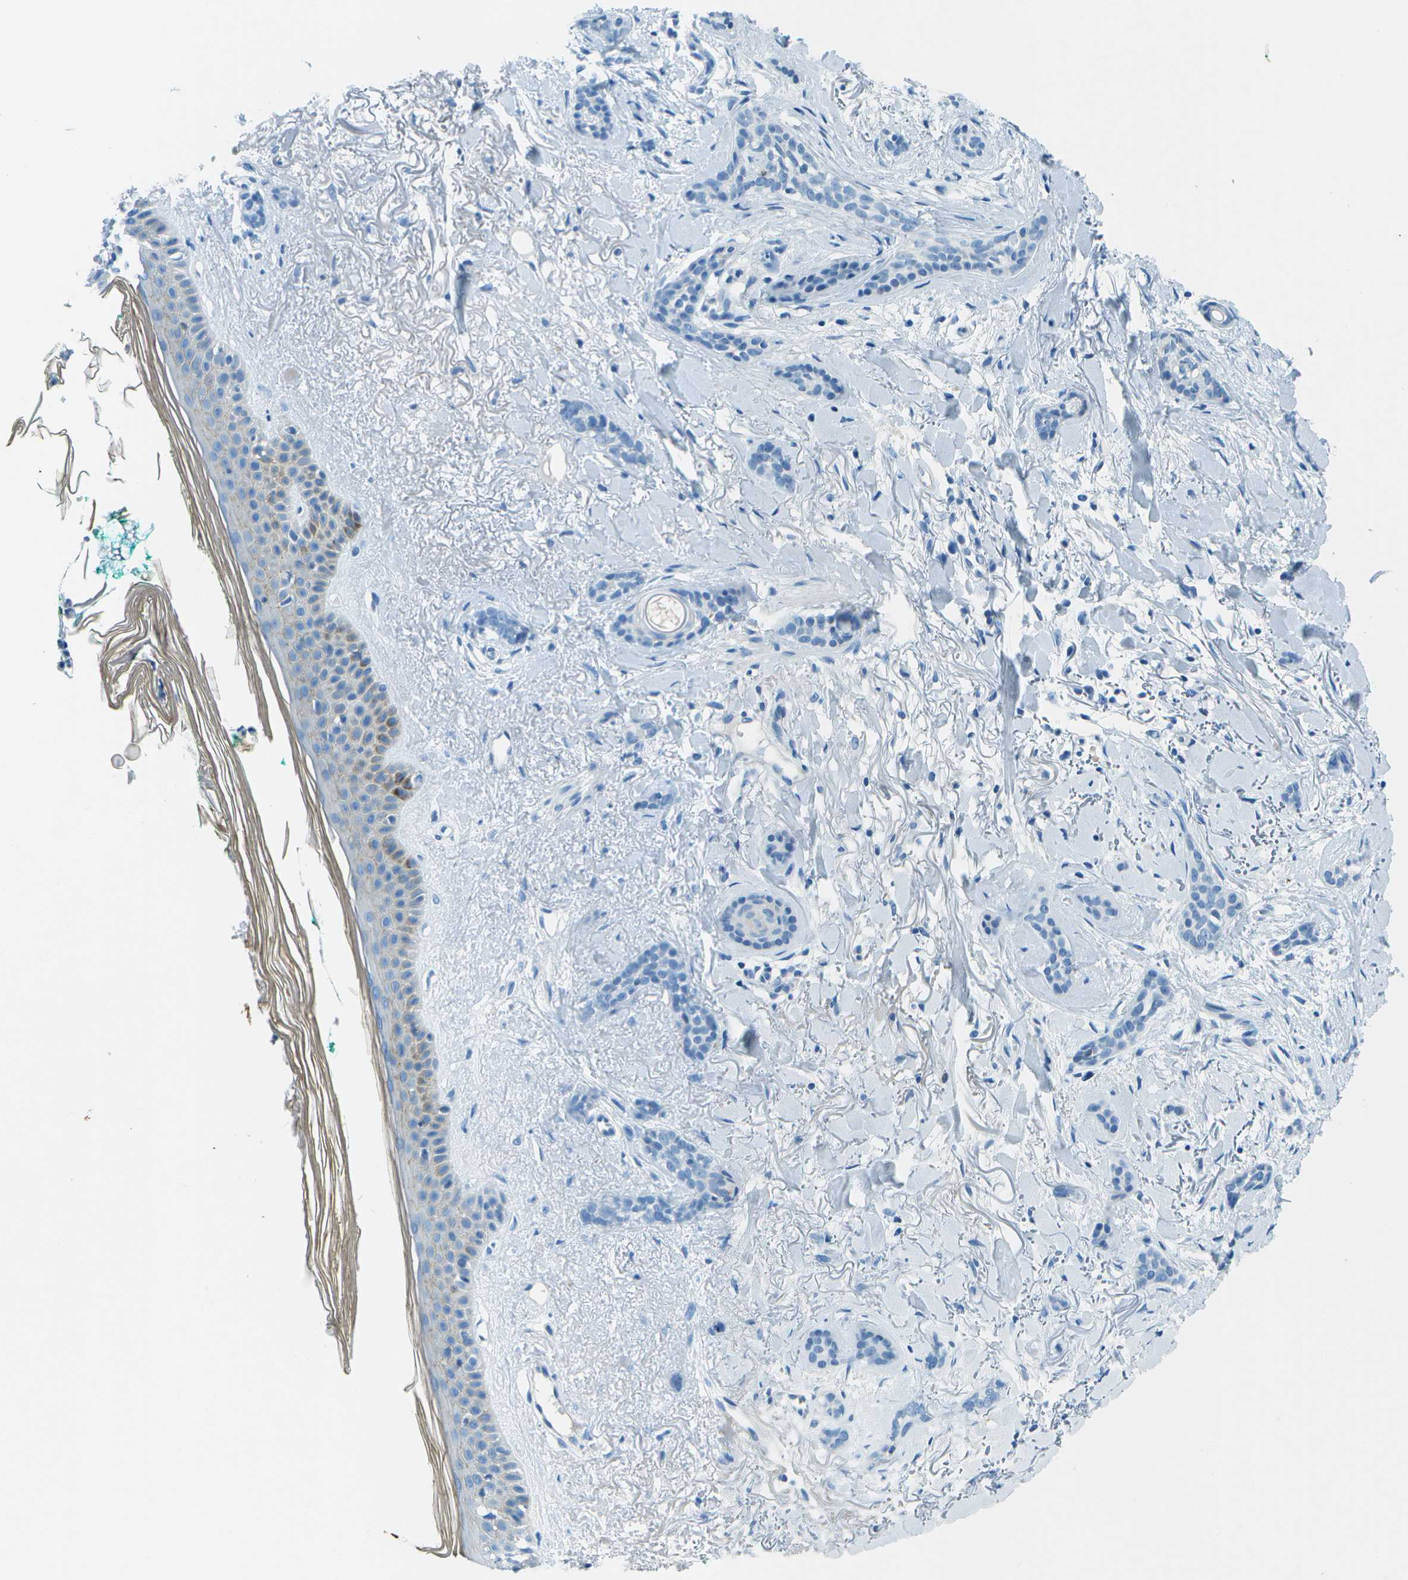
{"staining": {"intensity": "negative", "quantity": "none", "location": "none"}, "tissue": "skin cancer", "cell_type": "Tumor cells", "image_type": "cancer", "snomed": [{"axis": "morphology", "description": "Basal cell carcinoma"}, {"axis": "morphology", "description": "Adnexal tumor, benign"}, {"axis": "topography", "description": "Skin"}], "caption": "Tumor cells show no significant staining in benign adnexal tumor (skin). (Immunohistochemistry, brightfield microscopy, high magnification).", "gene": "SLC16A10", "patient": {"sex": "female", "age": 42}}